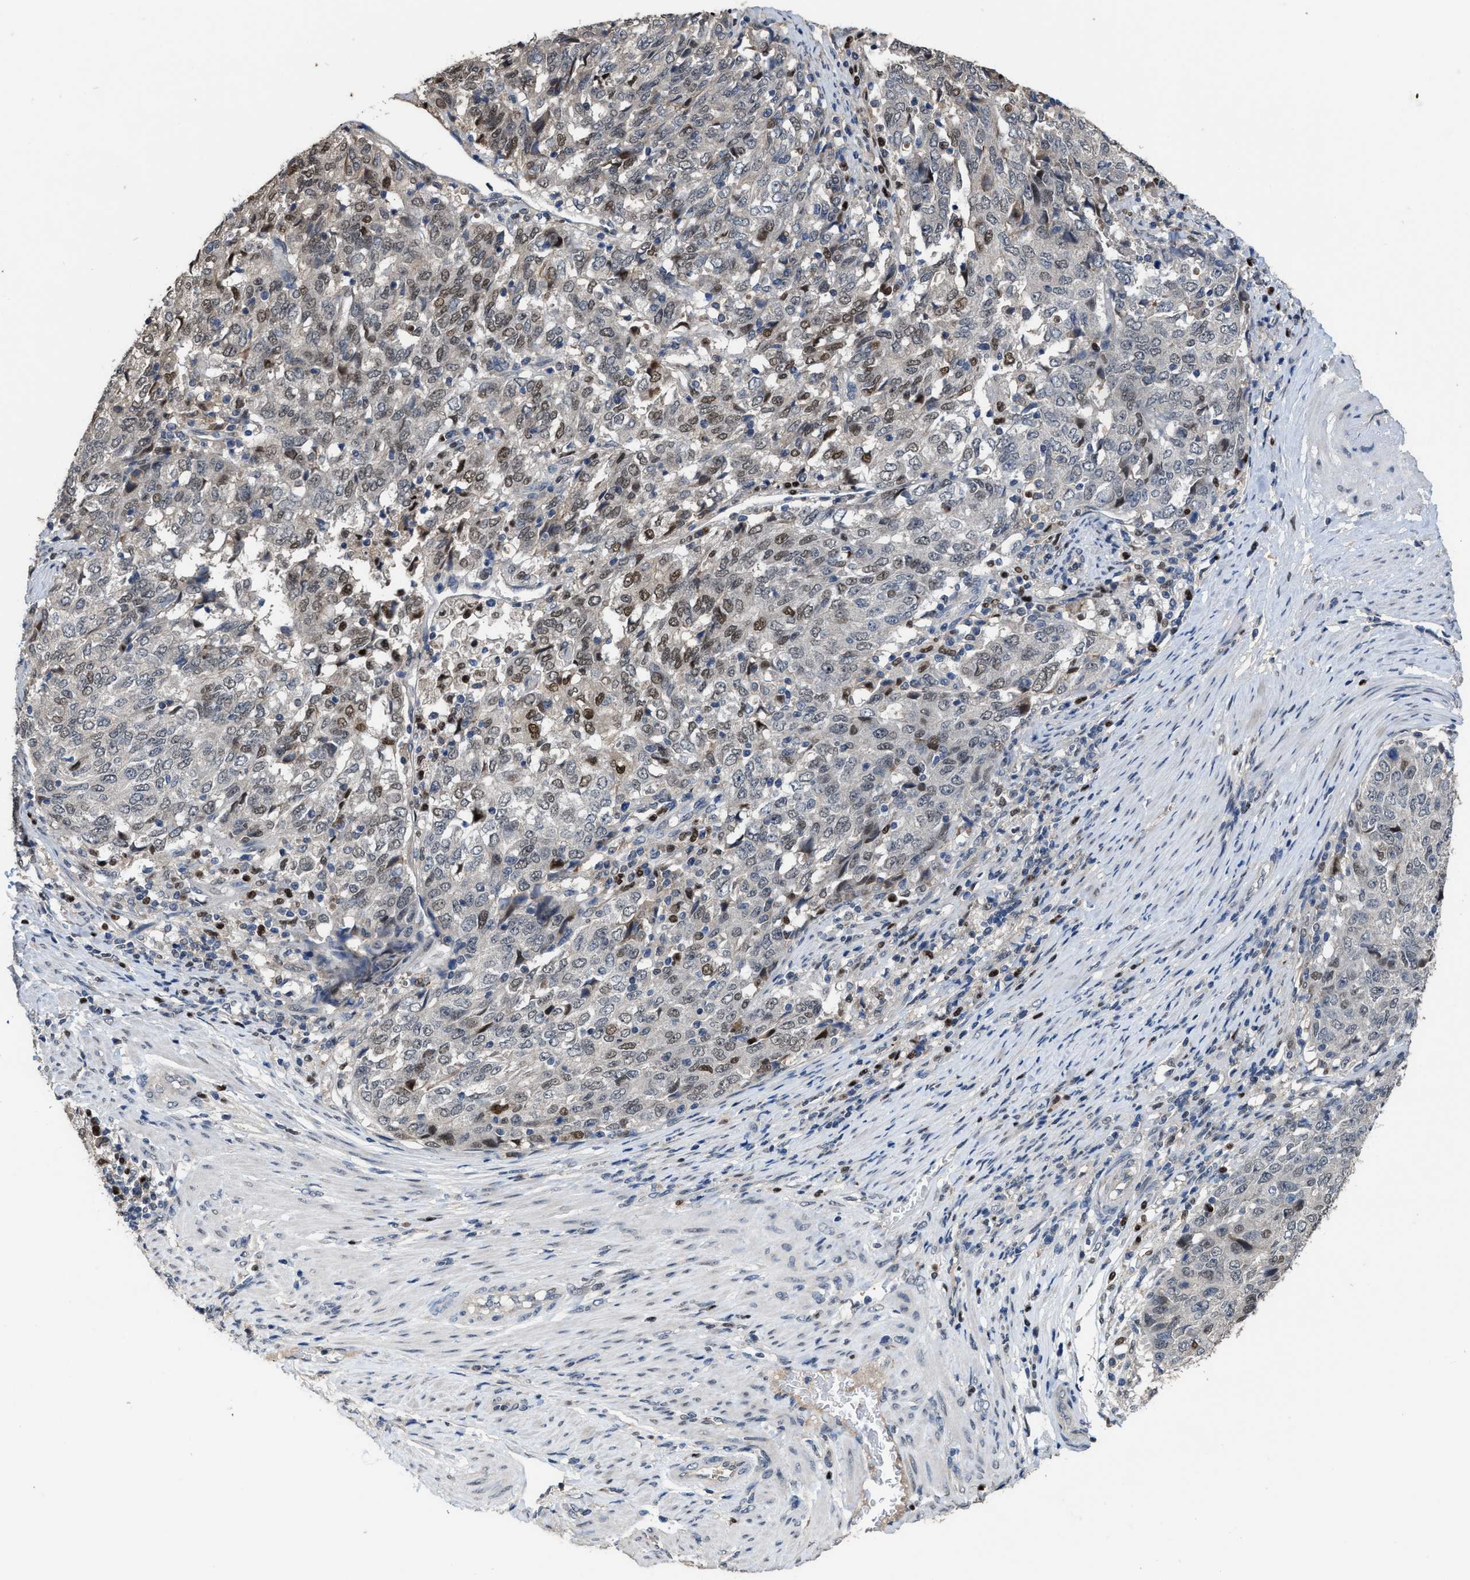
{"staining": {"intensity": "moderate", "quantity": "<25%", "location": "nuclear"}, "tissue": "endometrial cancer", "cell_type": "Tumor cells", "image_type": "cancer", "snomed": [{"axis": "morphology", "description": "Adenocarcinoma, NOS"}, {"axis": "topography", "description": "Endometrium"}], "caption": "DAB immunohistochemical staining of adenocarcinoma (endometrial) shows moderate nuclear protein positivity in approximately <25% of tumor cells.", "gene": "ZNF20", "patient": {"sex": "female", "age": 80}}